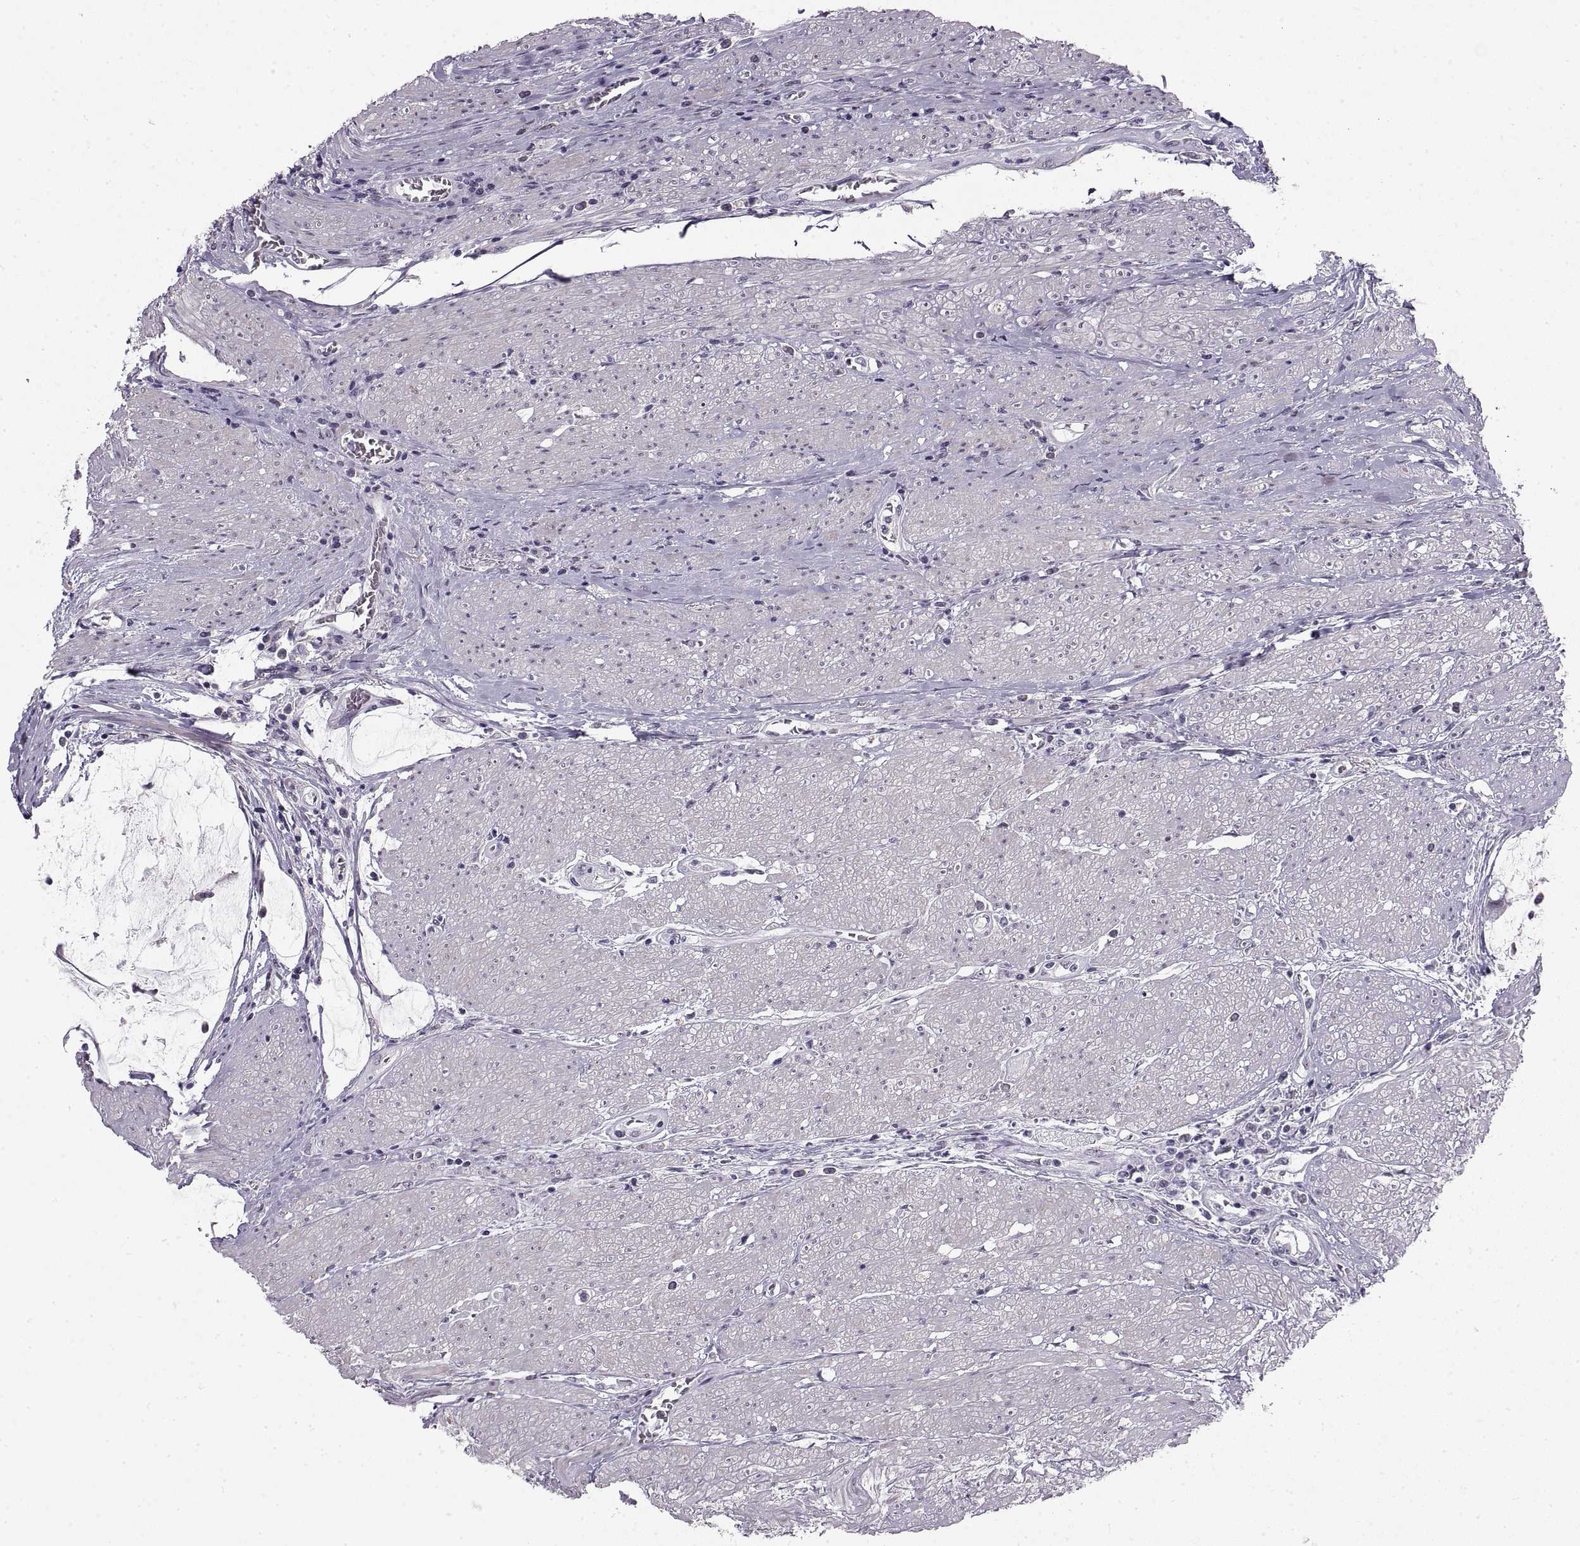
{"staining": {"intensity": "weak", "quantity": "25%-75%", "location": "cytoplasmic/membranous"}, "tissue": "colorectal cancer", "cell_type": "Tumor cells", "image_type": "cancer", "snomed": [{"axis": "morphology", "description": "Adenocarcinoma, NOS"}, {"axis": "topography", "description": "Rectum"}], "caption": "A high-resolution image shows immunohistochemistry (IHC) staining of colorectal cancer, which shows weak cytoplasmic/membranous staining in approximately 25%-75% of tumor cells.", "gene": "NANOS3", "patient": {"sex": "male", "age": 59}}